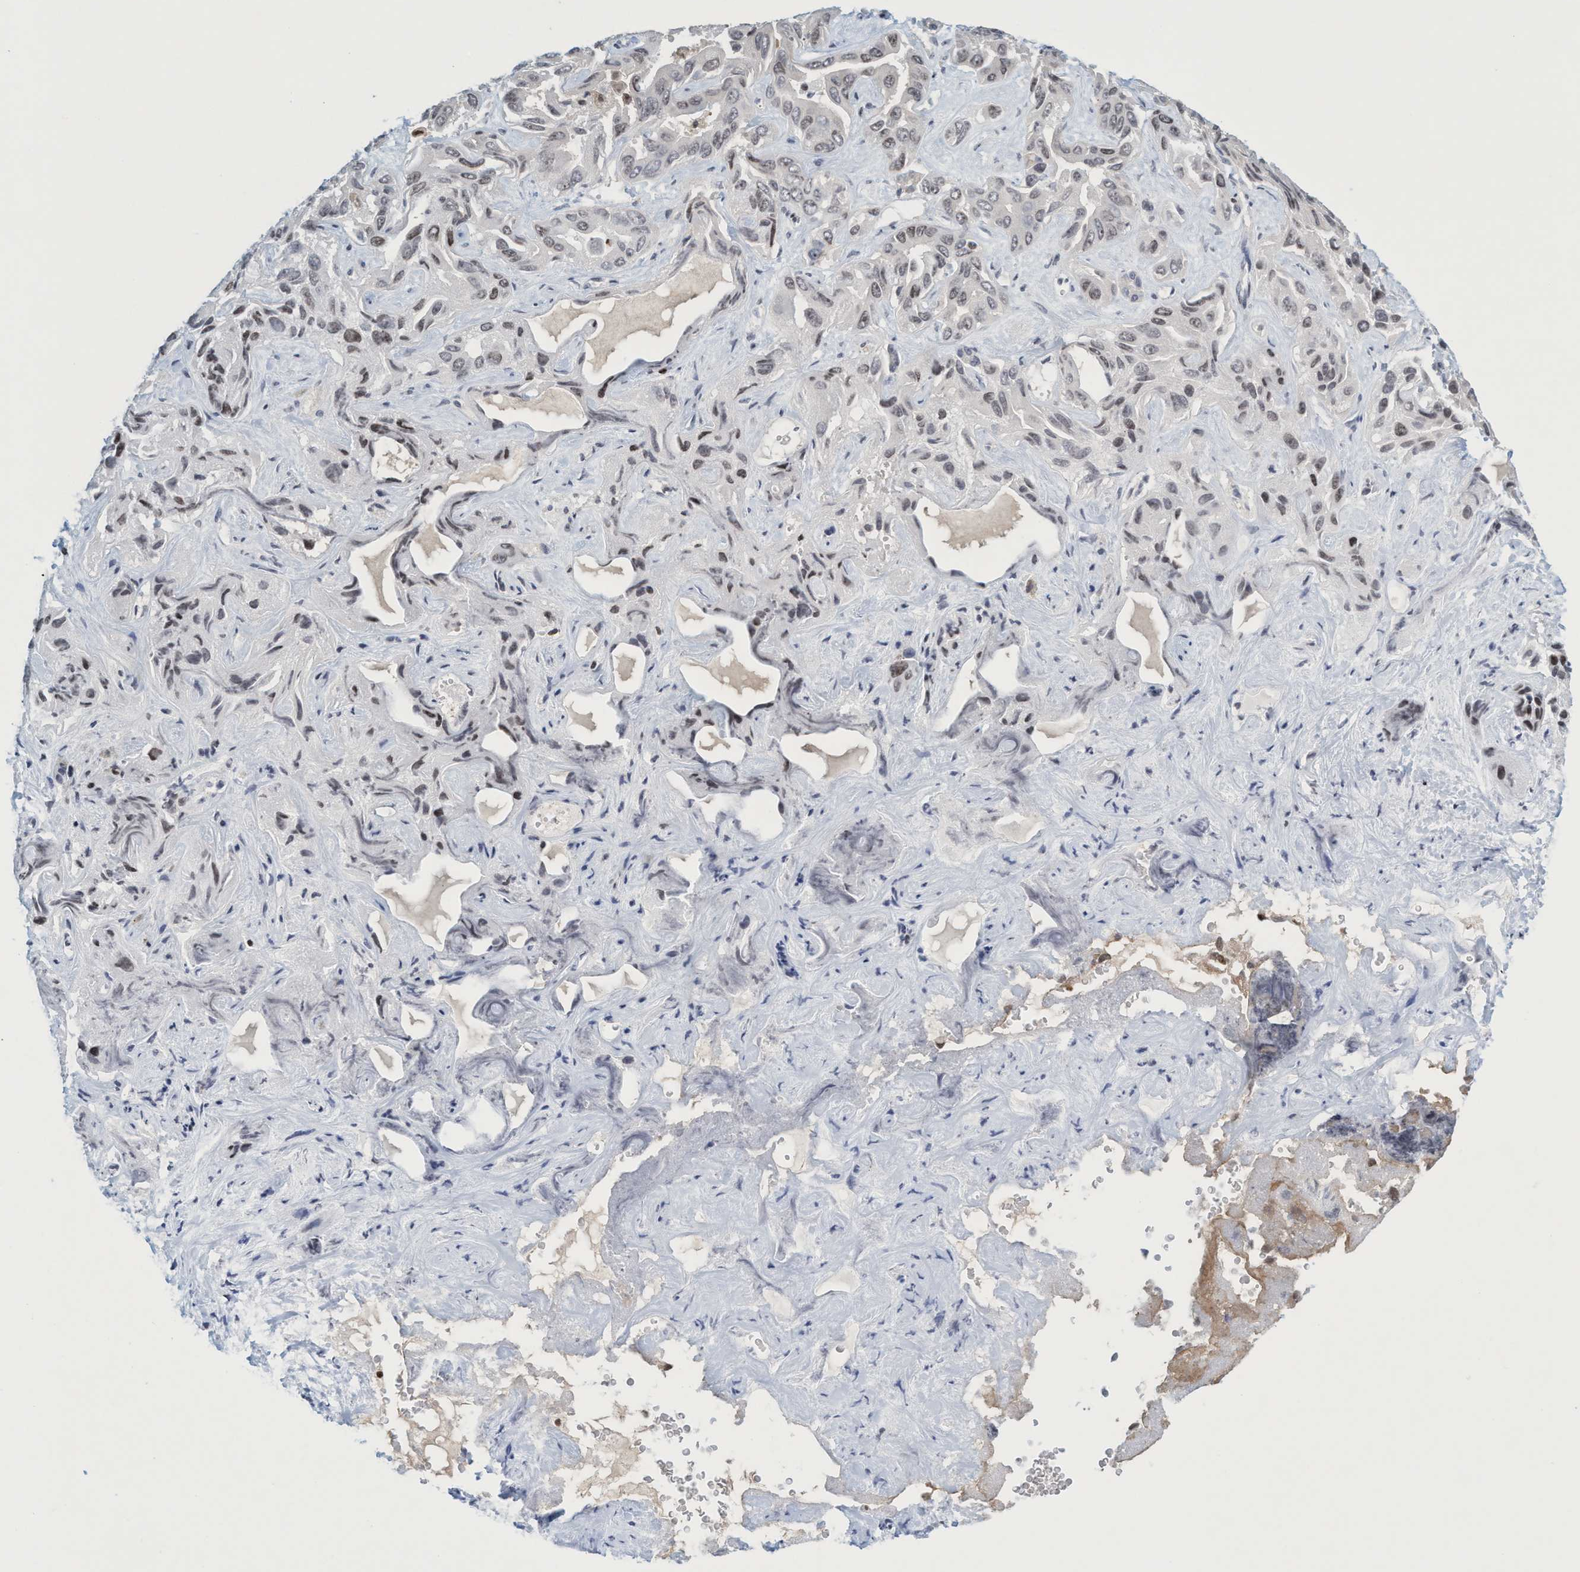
{"staining": {"intensity": "weak", "quantity": "<25%", "location": "nuclear"}, "tissue": "liver cancer", "cell_type": "Tumor cells", "image_type": "cancer", "snomed": [{"axis": "morphology", "description": "Cholangiocarcinoma"}, {"axis": "topography", "description": "Liver"}], "caption": "DAB (3,3'-diaminobenzidine) immunohistochemical staining of human liver cancer displays no significant staining in tumor cells.", "gene": "SMCR8", "patient": {"sex": "female", "age": 52}}